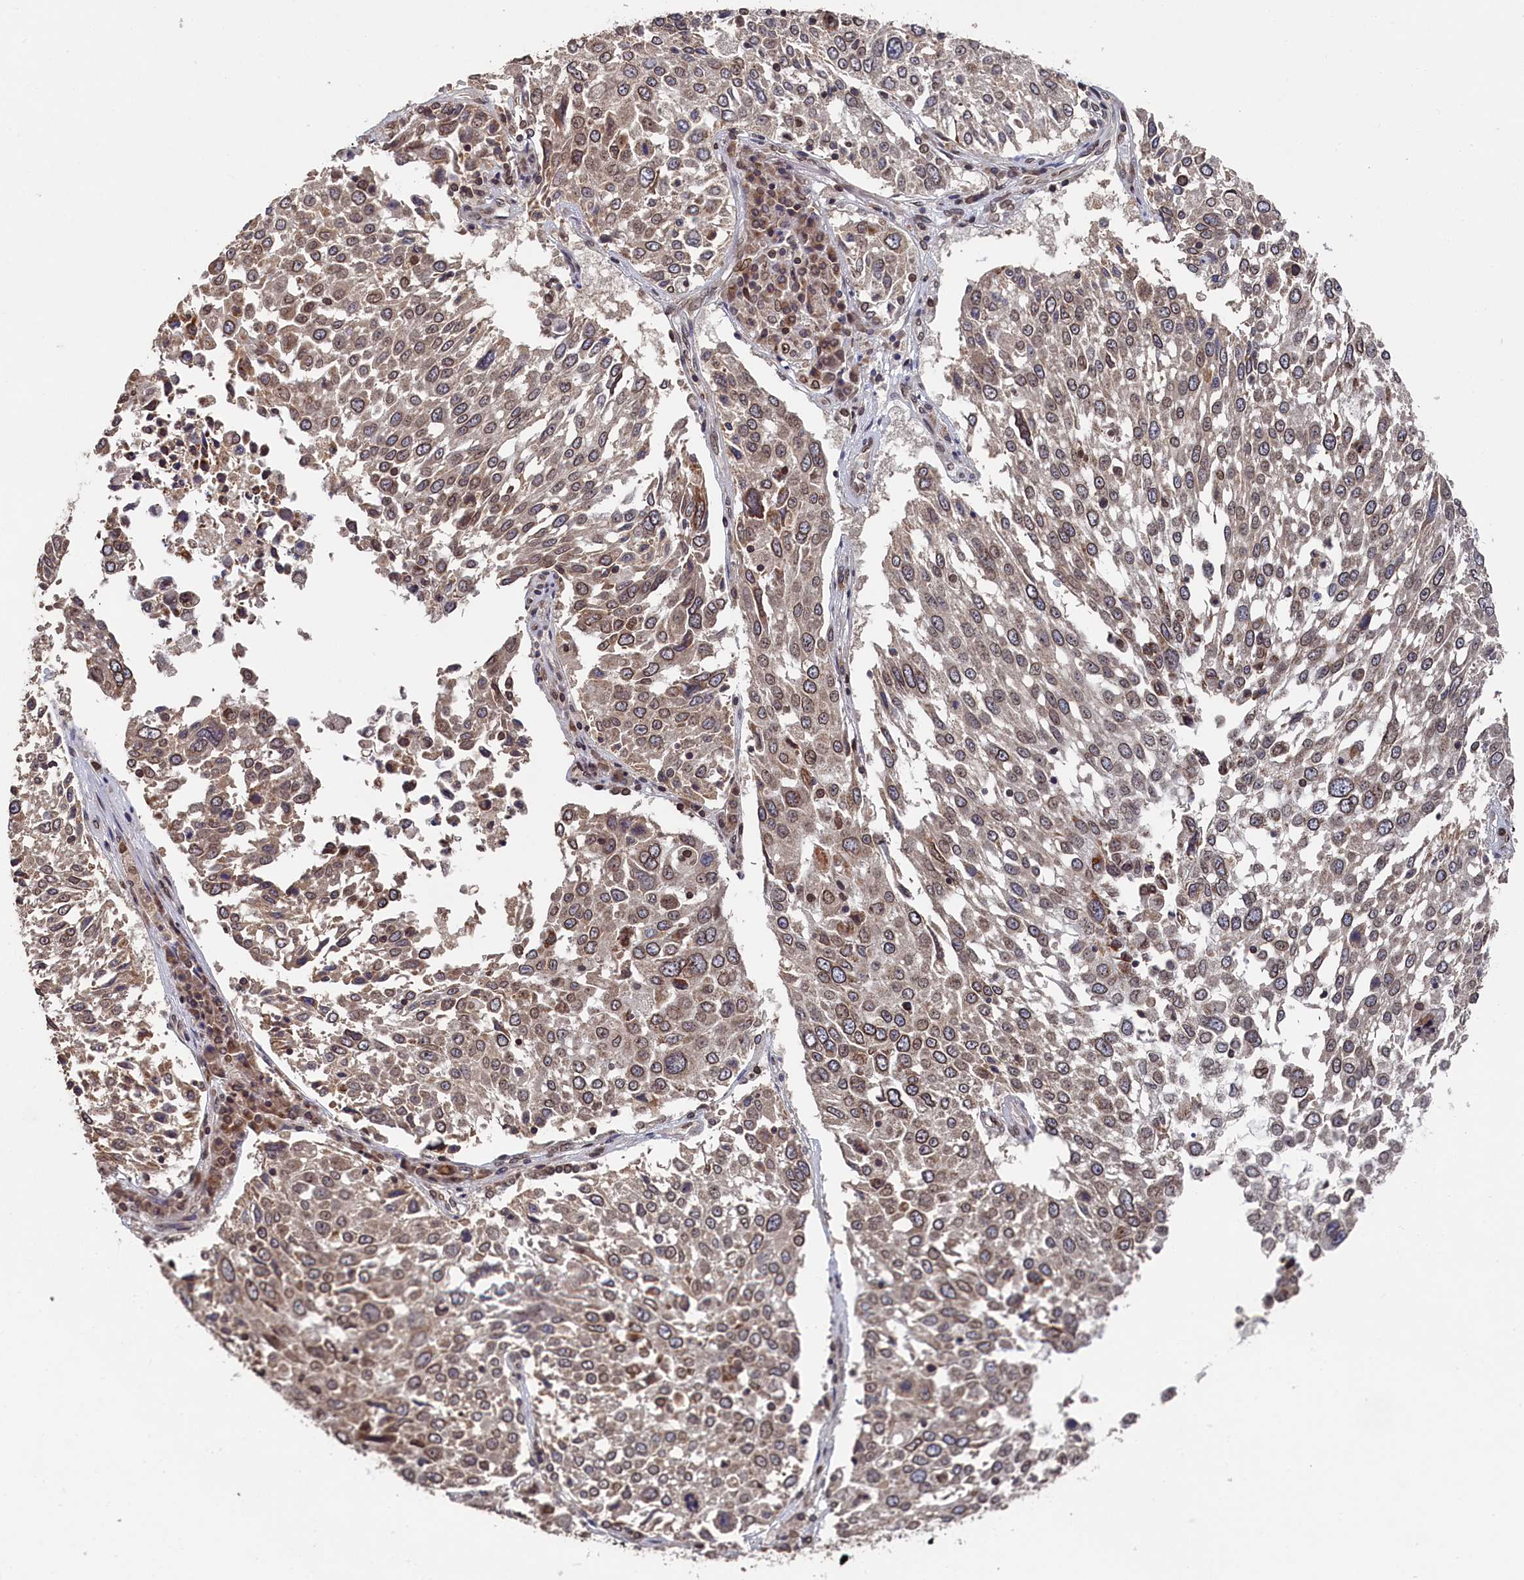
{"staining": {"intensity": "moderate", "quantity": ">75%", "location": "cytoplasmic/membranous,nuclear"}, "tissue": "lung cancer", "cell_type": "Tumor cells", "image_type": "cancer", "snomed": [{"axis": "morphology", "description": "Squamous cell carcinoma, NOS"}, {"axis": "topography", "description": "Lung"}], "caption": "High-magnification brightfield microscopy of lung cancer stained with DAB (brown) and counterstained with hematoxylin (blue). tumor cells exhibit moderate cytoplasmic/membranous and nuclear expression is seen in about>75% of cells.", "gene": "ANKEF1", "patient": {"sex": "male", "age": 65}}